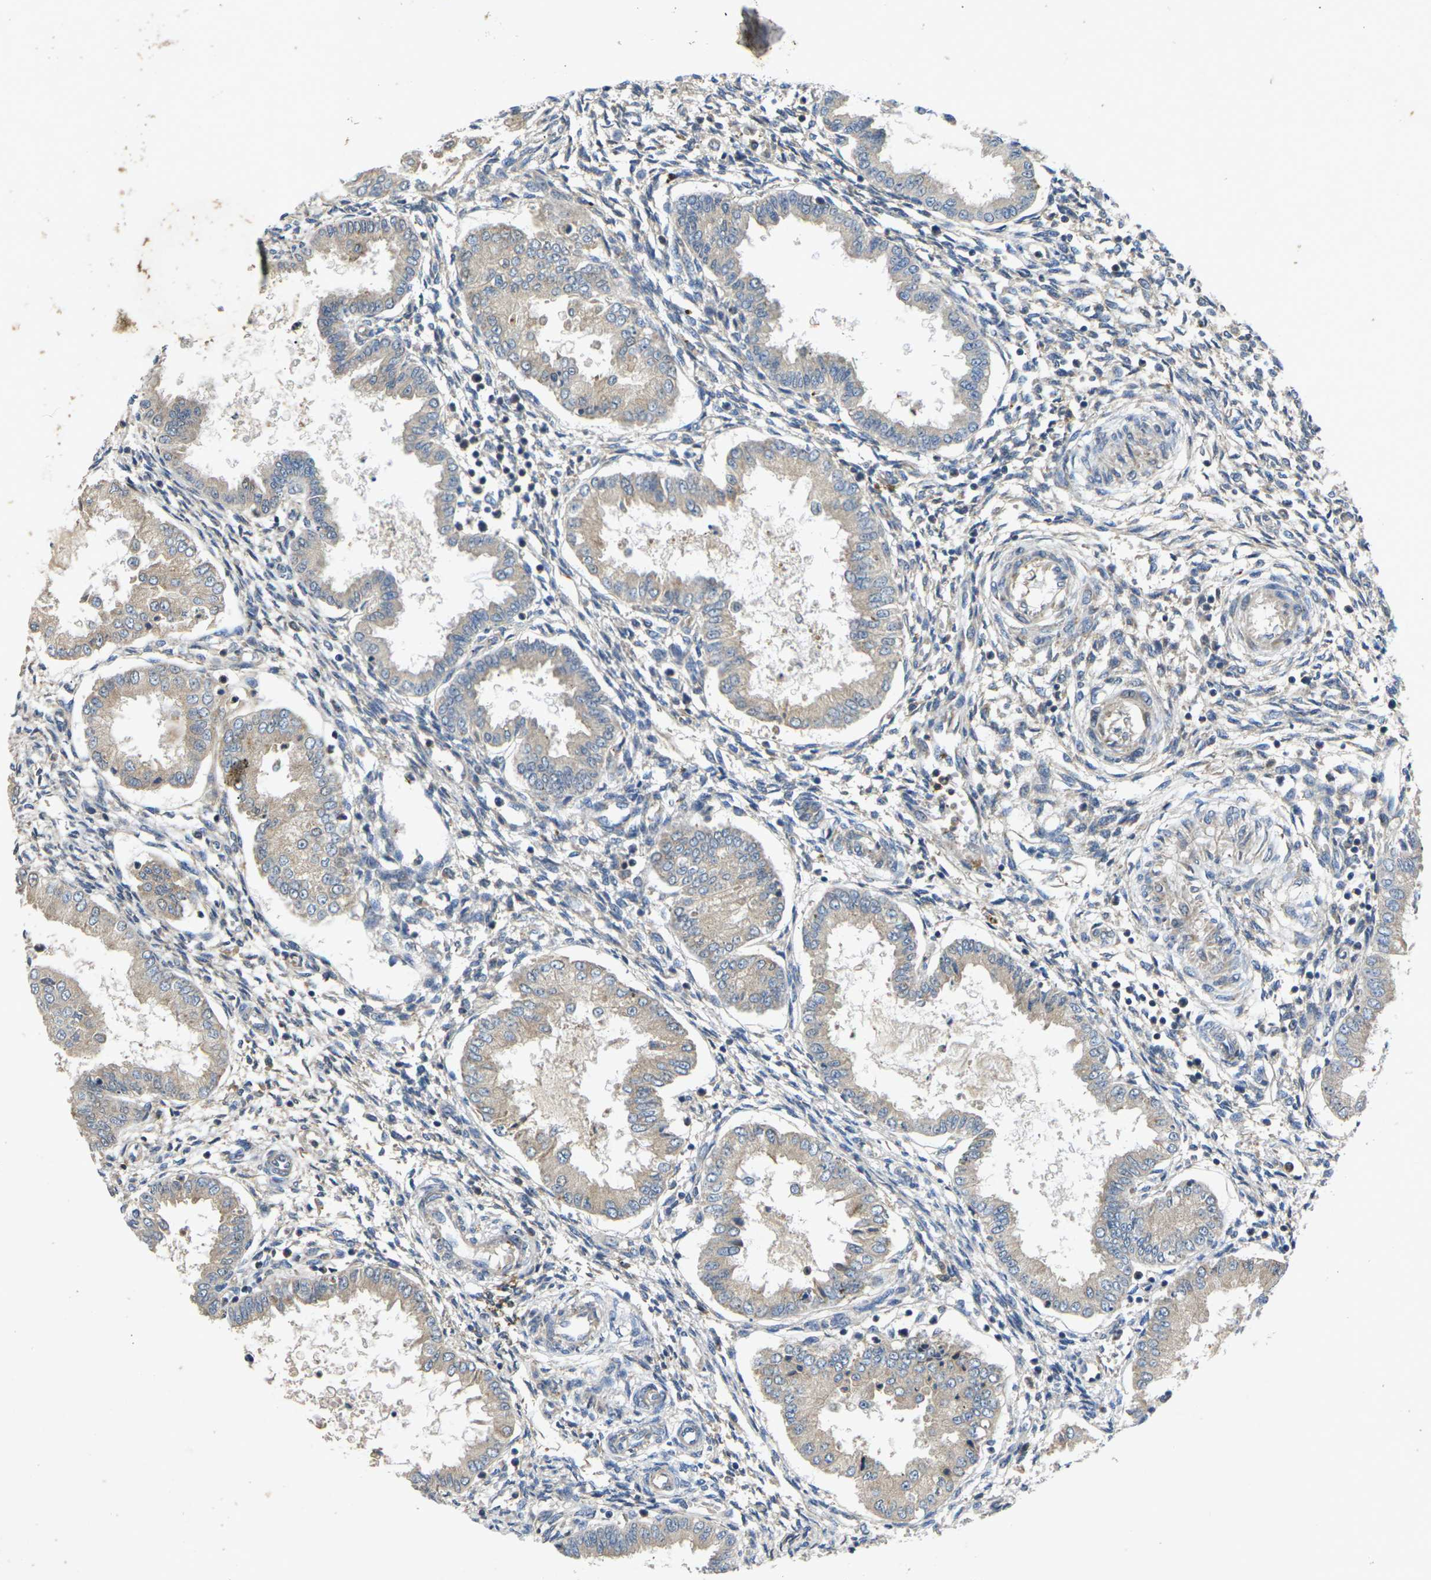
{"staining": {"intensity": "negative", "quantity": "none", "location": "none"}, "tissue": "endometrium", "cell_type": "Cells in endometrial stroma", "image_type": "normal", "snomed": [{"axis": "morphology", "description": "Normal tissue, NOS"}, {"axis": "topography", "description": "Endometrium"}], "caption": "IHC of normal endometrium shows no positivity in cells in endometrial stroma. (DAB (3,3'-diaminobenzidine) immunohistochemistry with hematoxylin counter stain).", "gene": "KIF1B", "patient": {"sex": "female", "age": 33}}